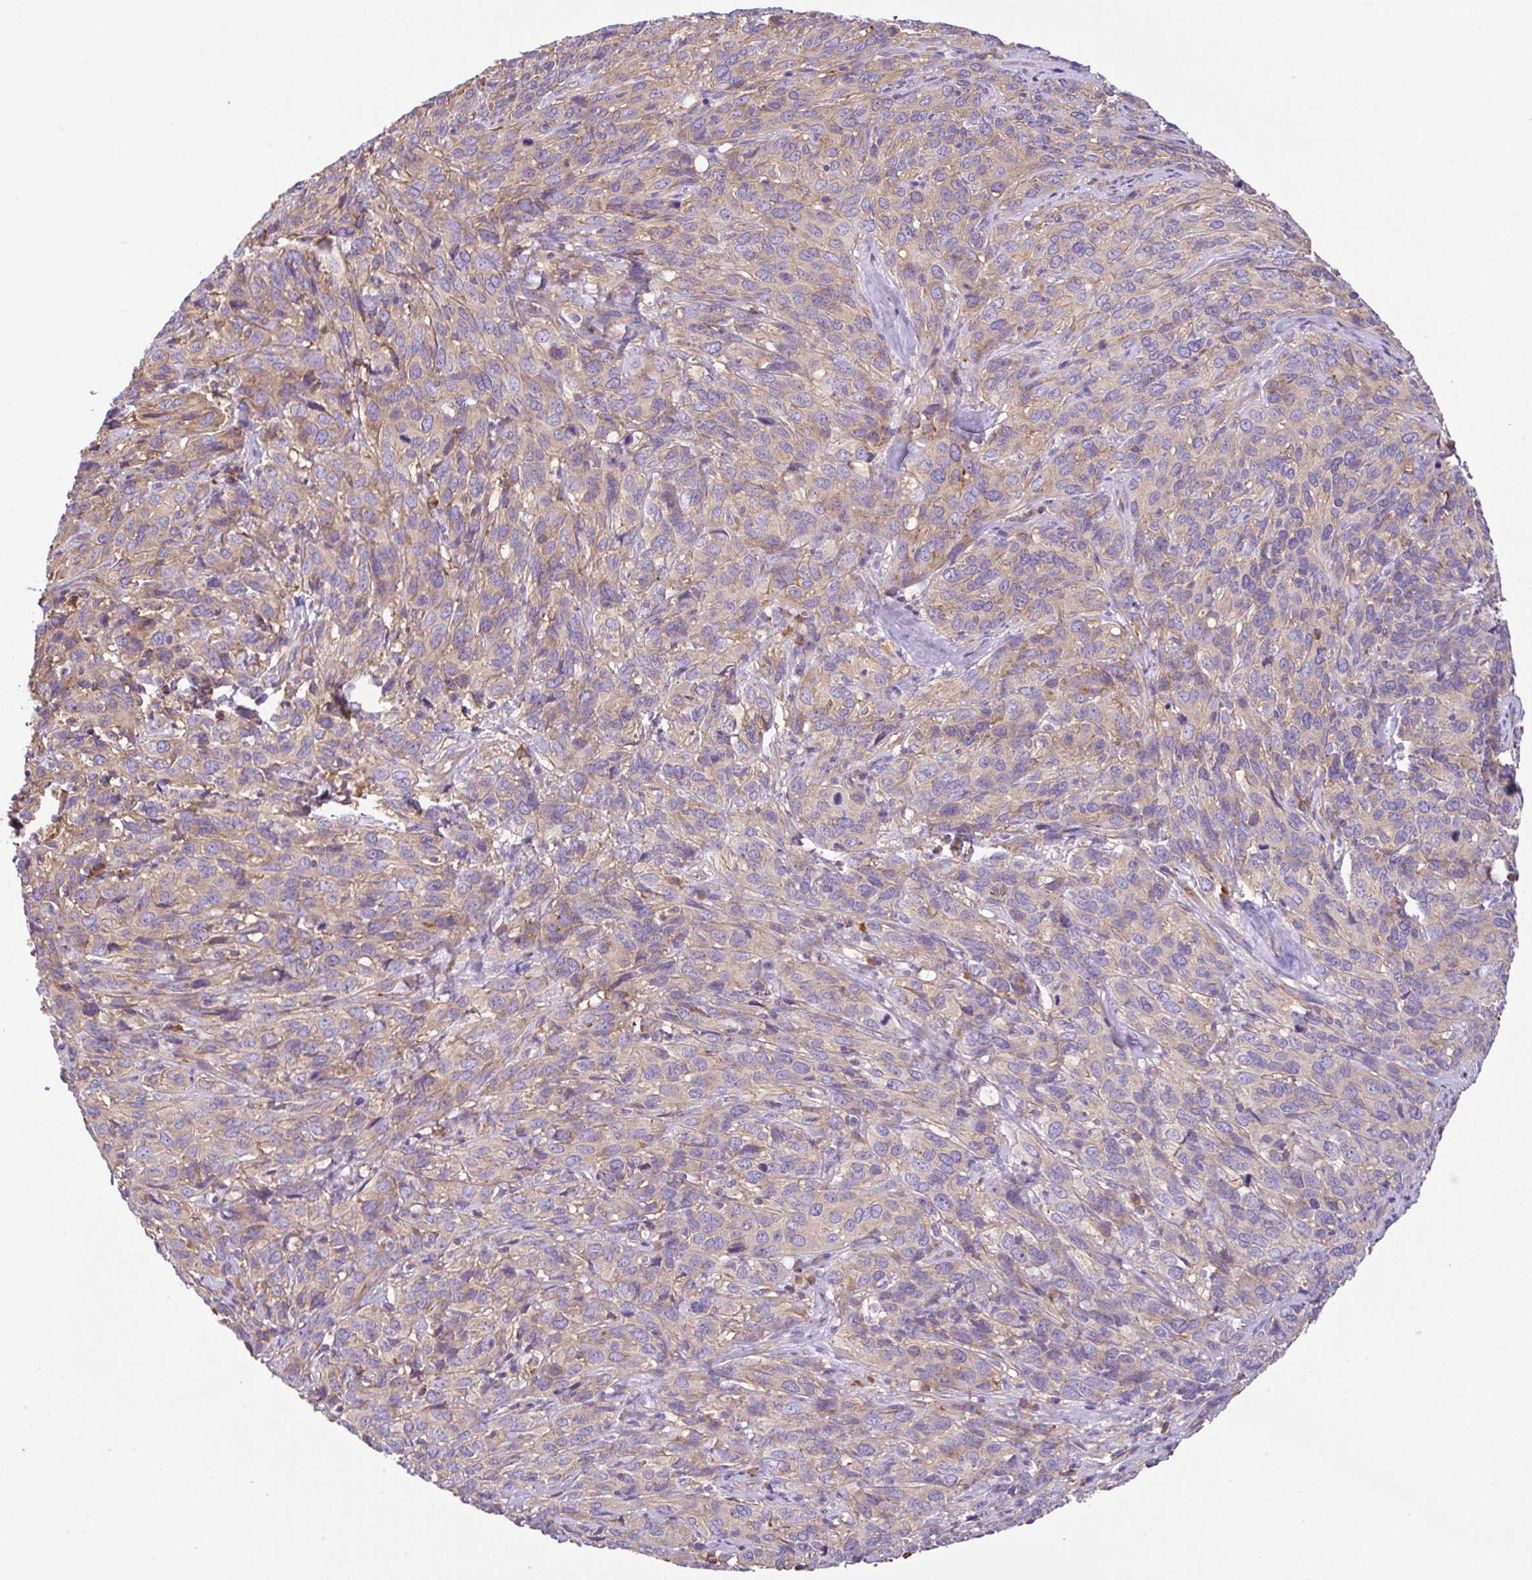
{"staining": {"intensity": "weak", "quantity": "25%-75%", "location": "cytoplasmic/membranous"}, "tissue": "cervical cancer", "cell_type": "Tumor cells", "image_type": "cancer", "snomed": [{"axis": "morphology", "description": "Squamous cell carcinoma, NOS"}, {"axis": "topography", "description": "Cervix"}], "caption": "IHC staining of cervical squamous cell carcinoma, which exhibits low levels of weak cytoplasmic/membranous positivity in approximately 25%-75% of tumor cells indicating weak cytoplasmic/membranous protein staining. The staining was performed using DAB (3,3'-diaminobenzidine) (brown) for protein detection and nuclei were counterstained in hematoxylin (blue).", "gene": "GFPT2", "patient": {"sex": "female", "age": 51}}